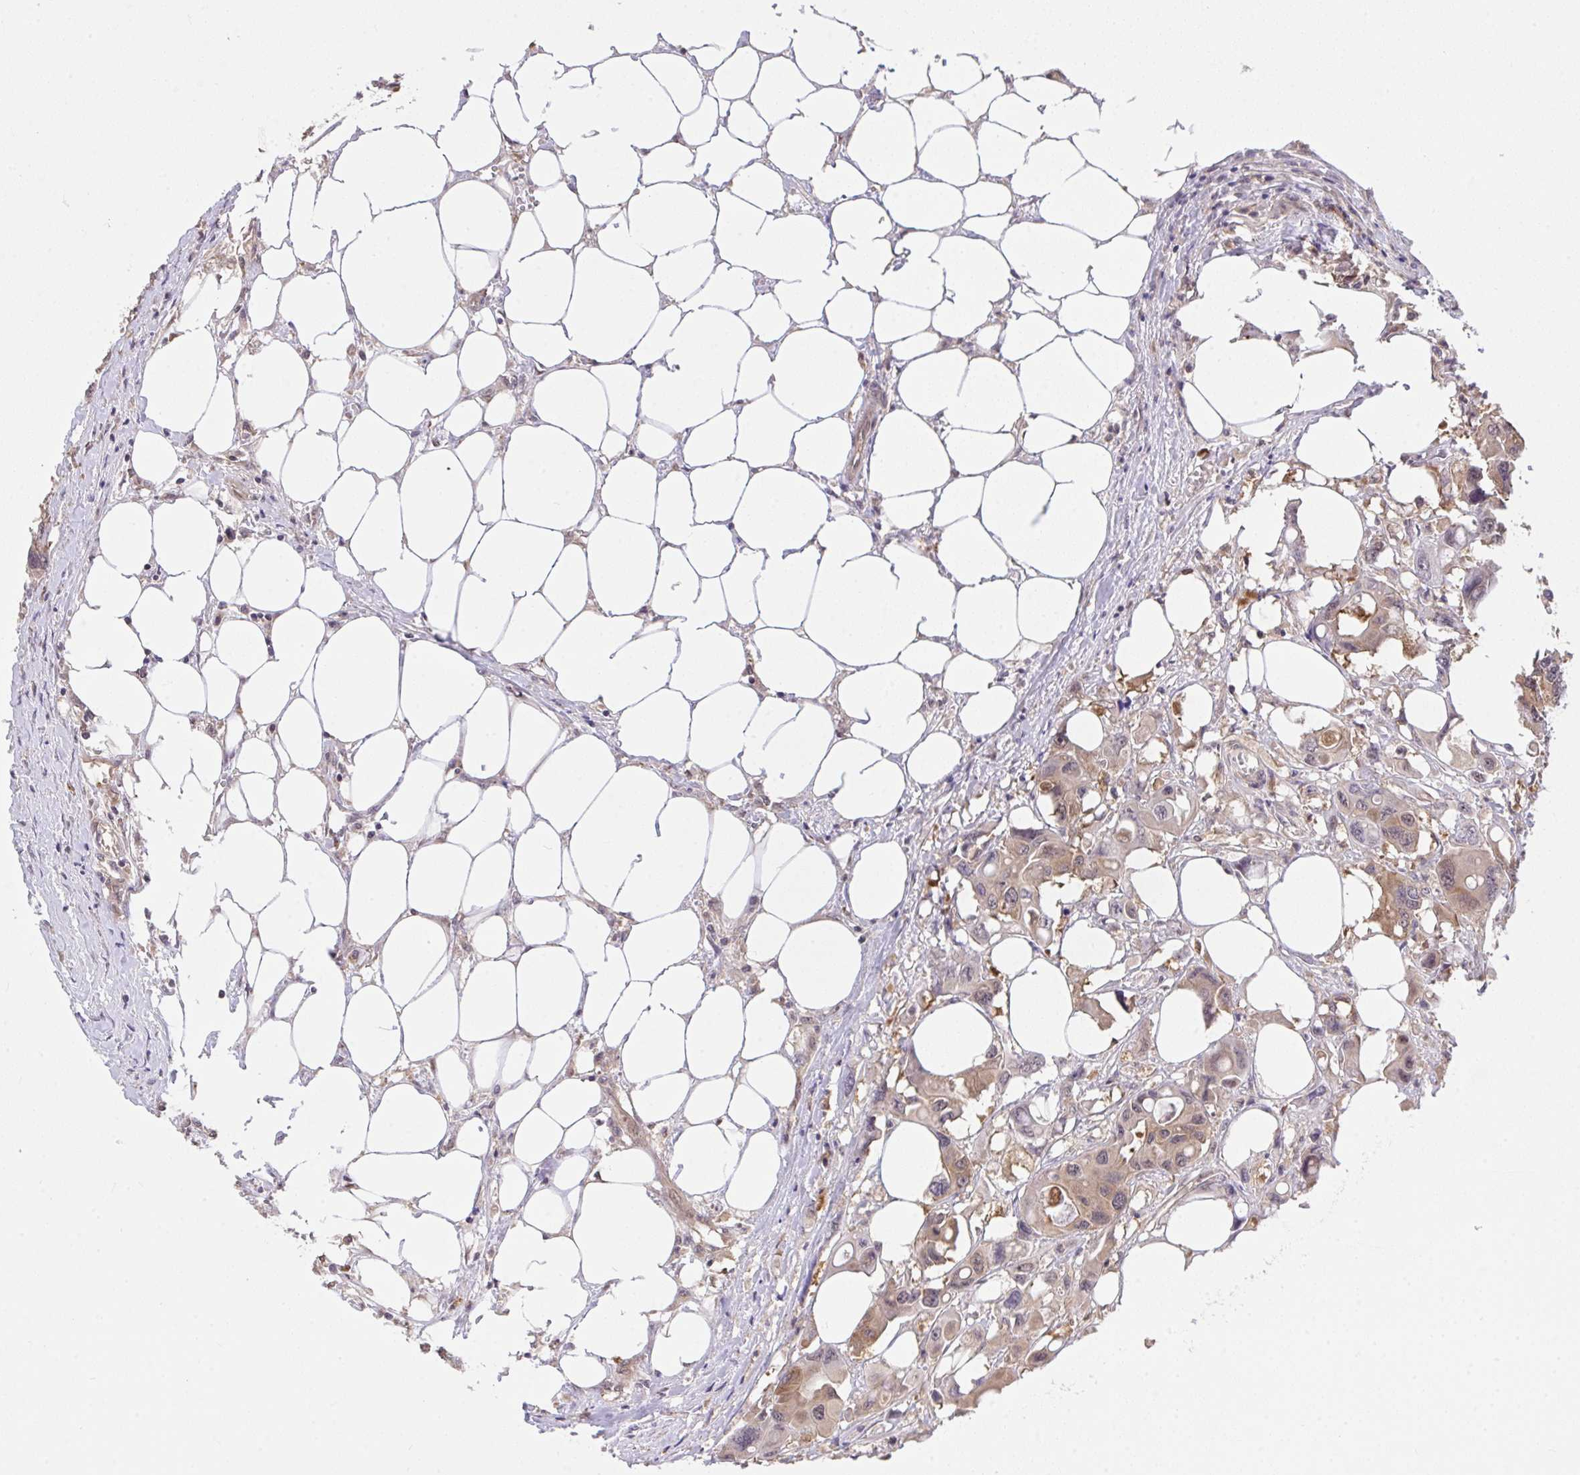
{"staining": {"intensity": "moderate", "quantity": ">75%", "location": "cytoplasmic/membranous,nuclear"}, "tissue": "colorectal cancer", "cell_type": "Tumor cells", "image_type": "cancer", "snomed": [{"axis": "morphology", "description": "Adenocarcinoma, NOS"}, {"axis": "topography", "description": "Colon"}], "caption": "Immunohistochemistry micrograph of neoplastic tissue: human colorectal cancer (adenocarcinoma) stained using immunohistochemistry shows medium levels of moderate protein expression localized specifically in the cytoplasmic/membranous and nuclear of tumor cells, appearing as a cytoplasmic/membranous and nuclear brown color.", "gene": "C12orf57", "patient": {"sex": "male", "age": 77}}